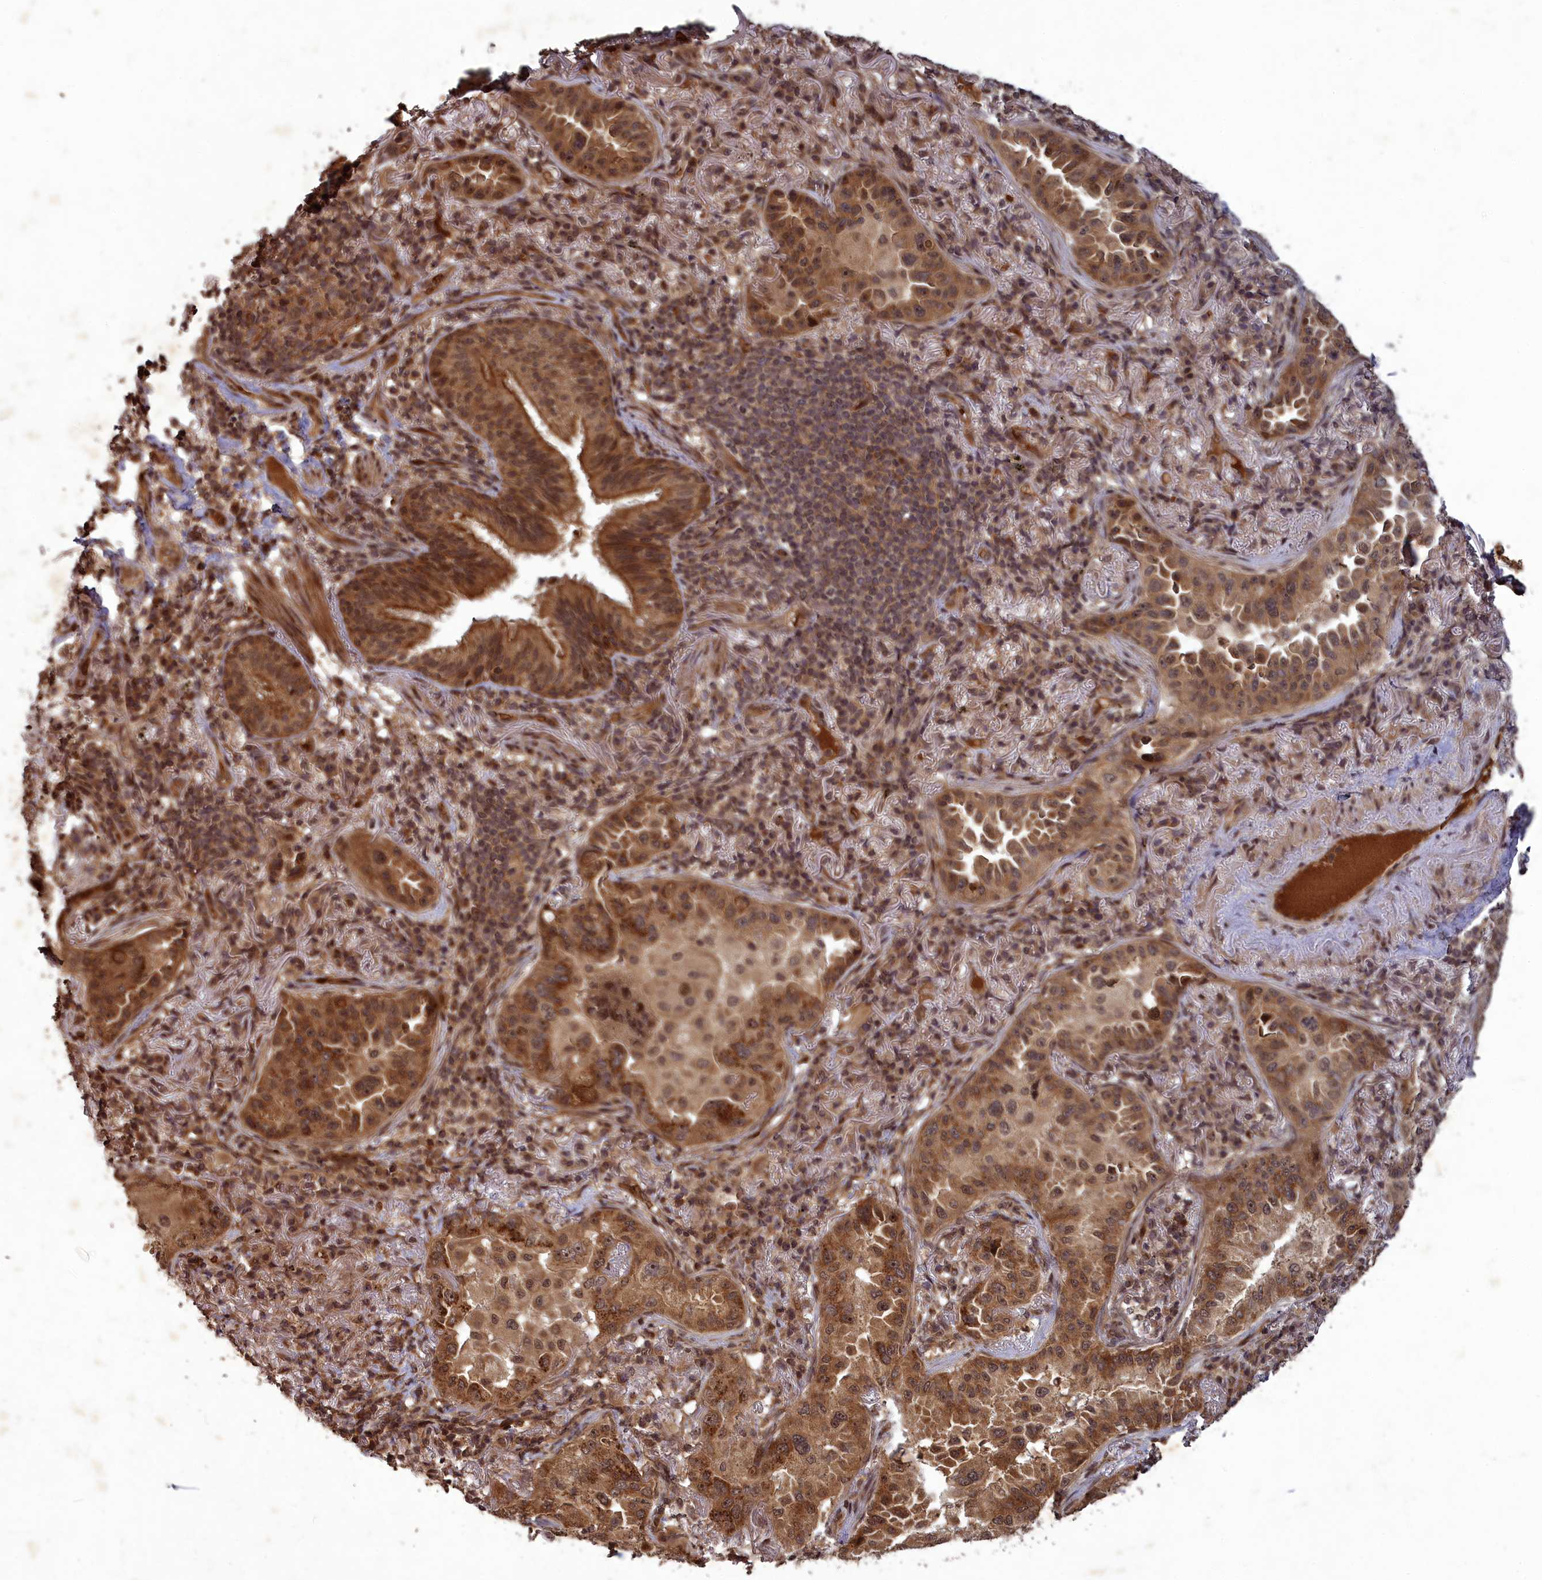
{"staining": {"intensity": "moderate", "quantity": ">75%", "location": "cytoplasmic/membranous"}, "tissue": "lung cancer", "cell_type": "Tumor cells", "image_type": "cancer", "snomed": [{"axis": "morphology", "description": "Adenocarcinoma, NOS"}, {"axis": "topography", "description": "Lung"}], "caption": "Immunohistochemistry photomicrograph of neoplastic tissue: lung cancer (adenocarcinoma) stained using IHC shows medium levels of moderate protein expression localized specifically in the cytoplasmic/membranous of tumor cells, appearing as a cytoplasmic/membranous brown color.", "gene": "SRMS", "patient": {"sex": "female", "age": 69}}